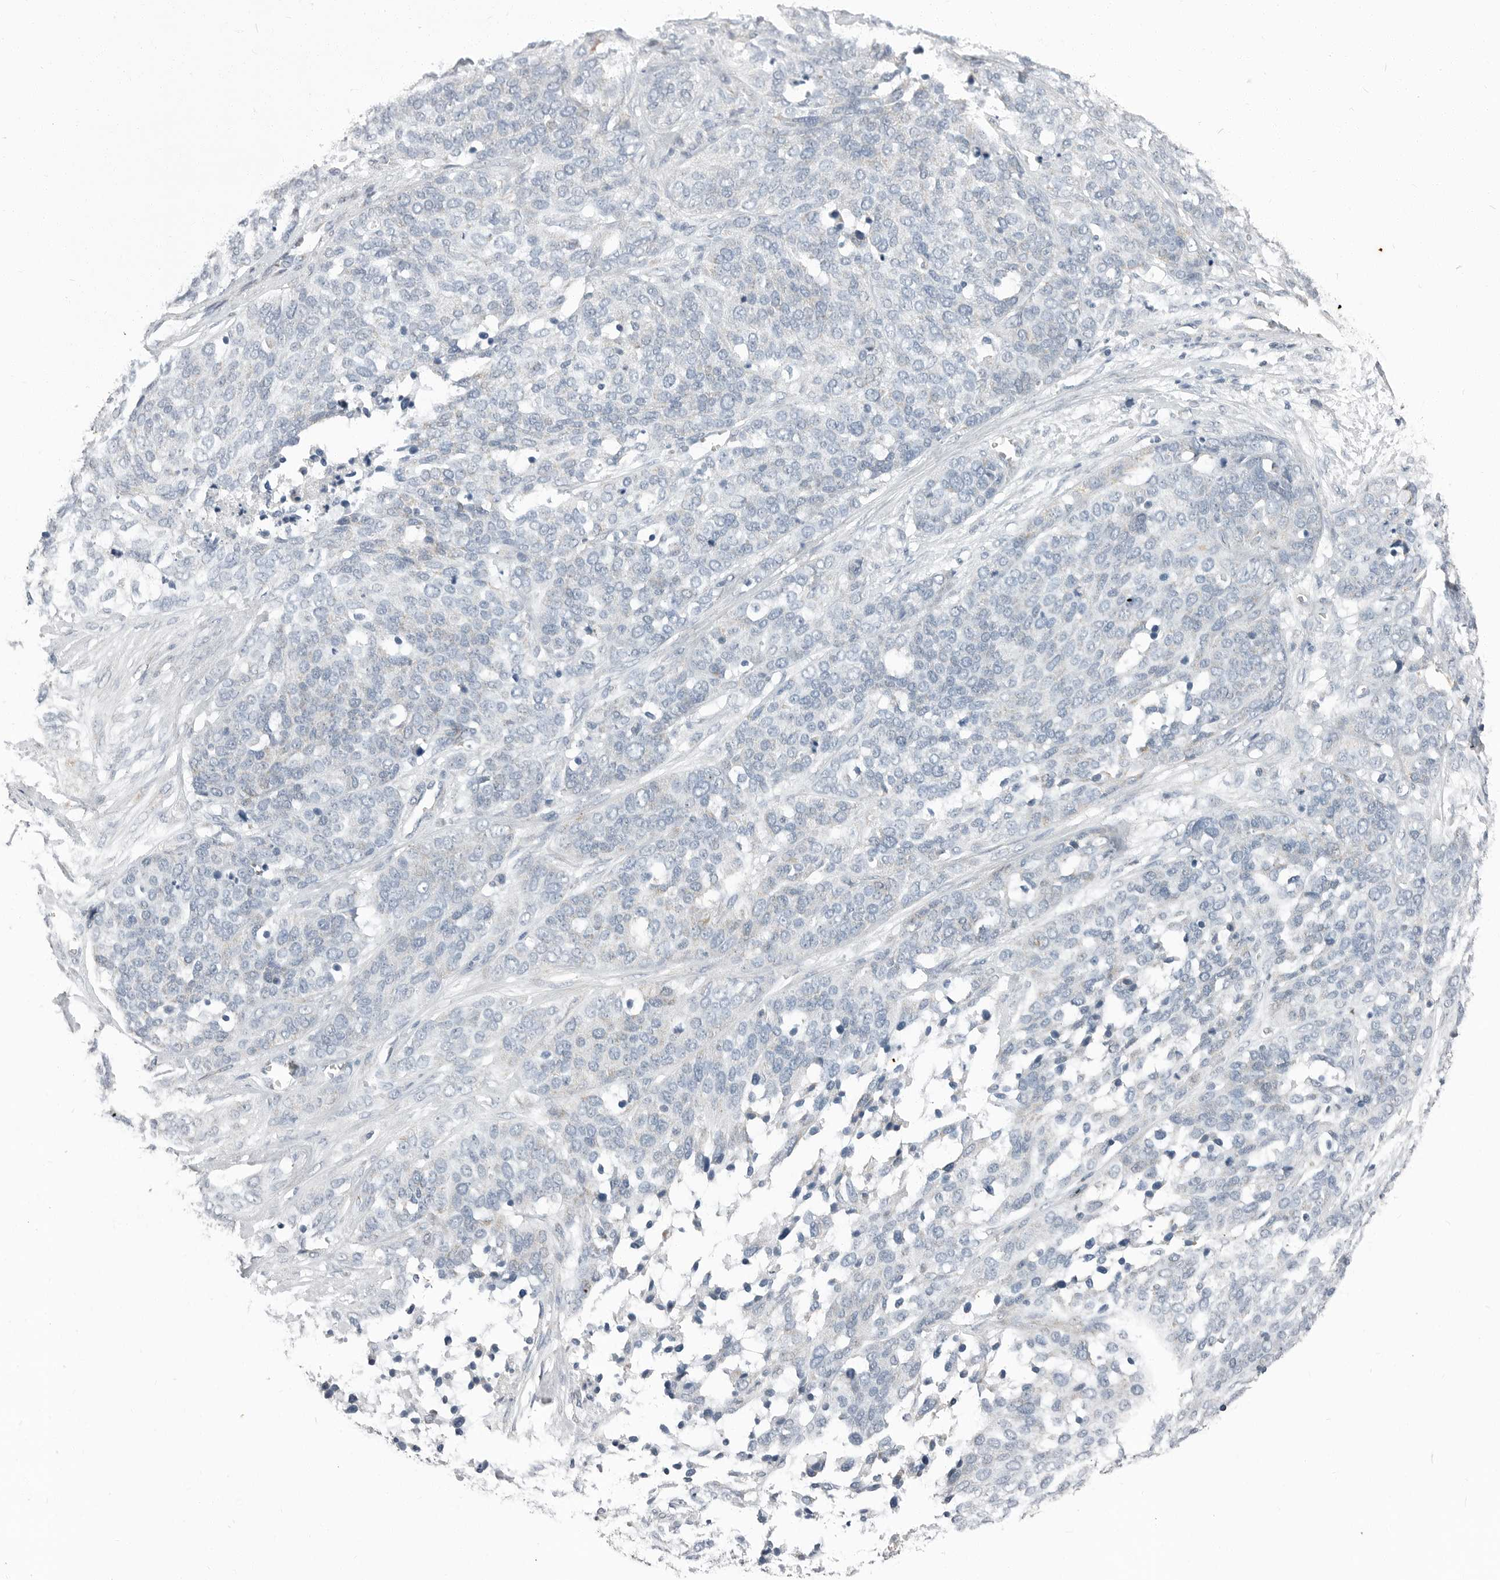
{"staining": {"intensity": "negative", "quantity": "none", "location": "none"}, "tissue": "ovarian cancer", "cell_type": "Tumor cells", "image_type": "cancer", "snomed": [{"axis": "morphology", "description": "Cystadenocarcinoma, serous, NOS"}, {"axis": "topography", "description": "Ovary"}], "caption": "DAB immunohistochemical staining of ovarian cancer displays no significant staining in tumor cells.", "gene": "PLN", "patient": {"sex": "female", "age": 44}}